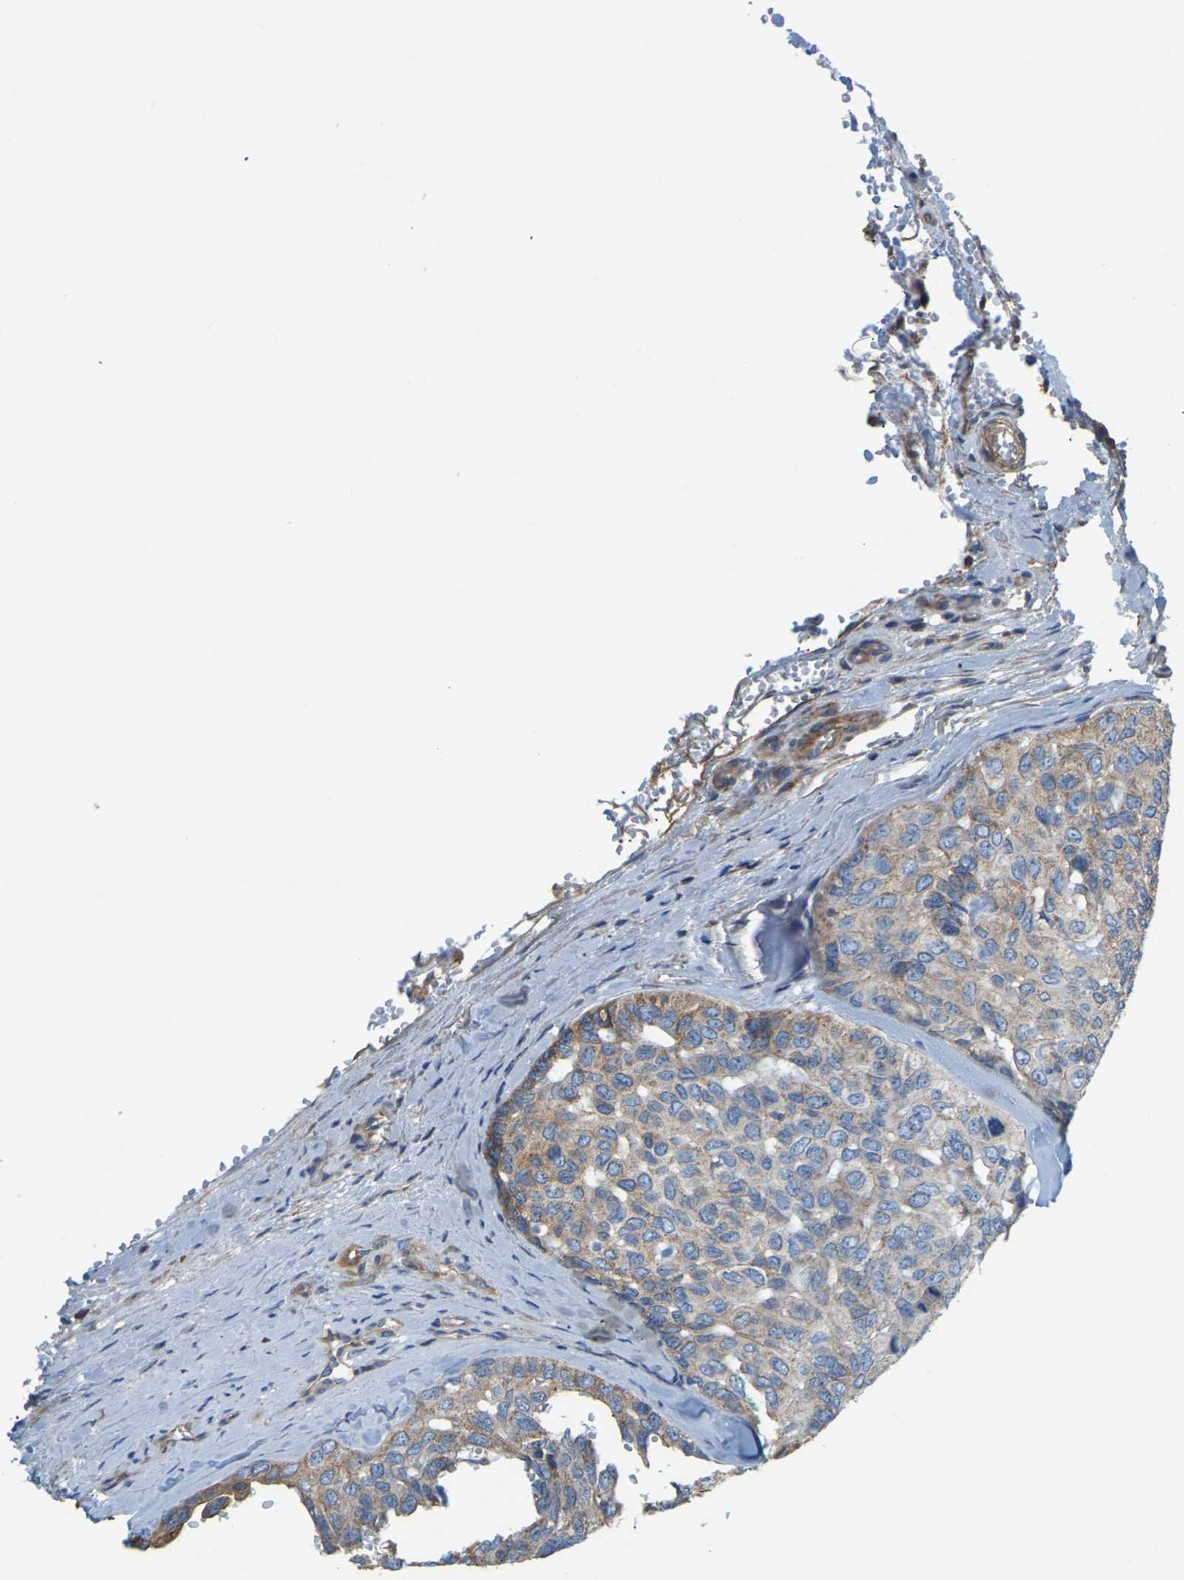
{"staining": {"intensity": "moderate", "quantity": ">75%", "location": "cytoplasmic/membranous"}, "tissue": "head and neck cancer", "cell_type": "Tumor cells", "image_type": "cancer", "snomed": [{"axis": "morphology", "description": "Adenocarcinoma, NOS"}, {"axis": "topography", "description": "Salivary gland, NOS"}, {"axis": "topography", "description": "Head-Neck"}], "caption": "Adenocarcinoma (head and neck) stained with a protein marker exhibits moderate staining in tumor cells.", "gene": "AHNAK", "patient": {"sex": "female", "age": 76}}